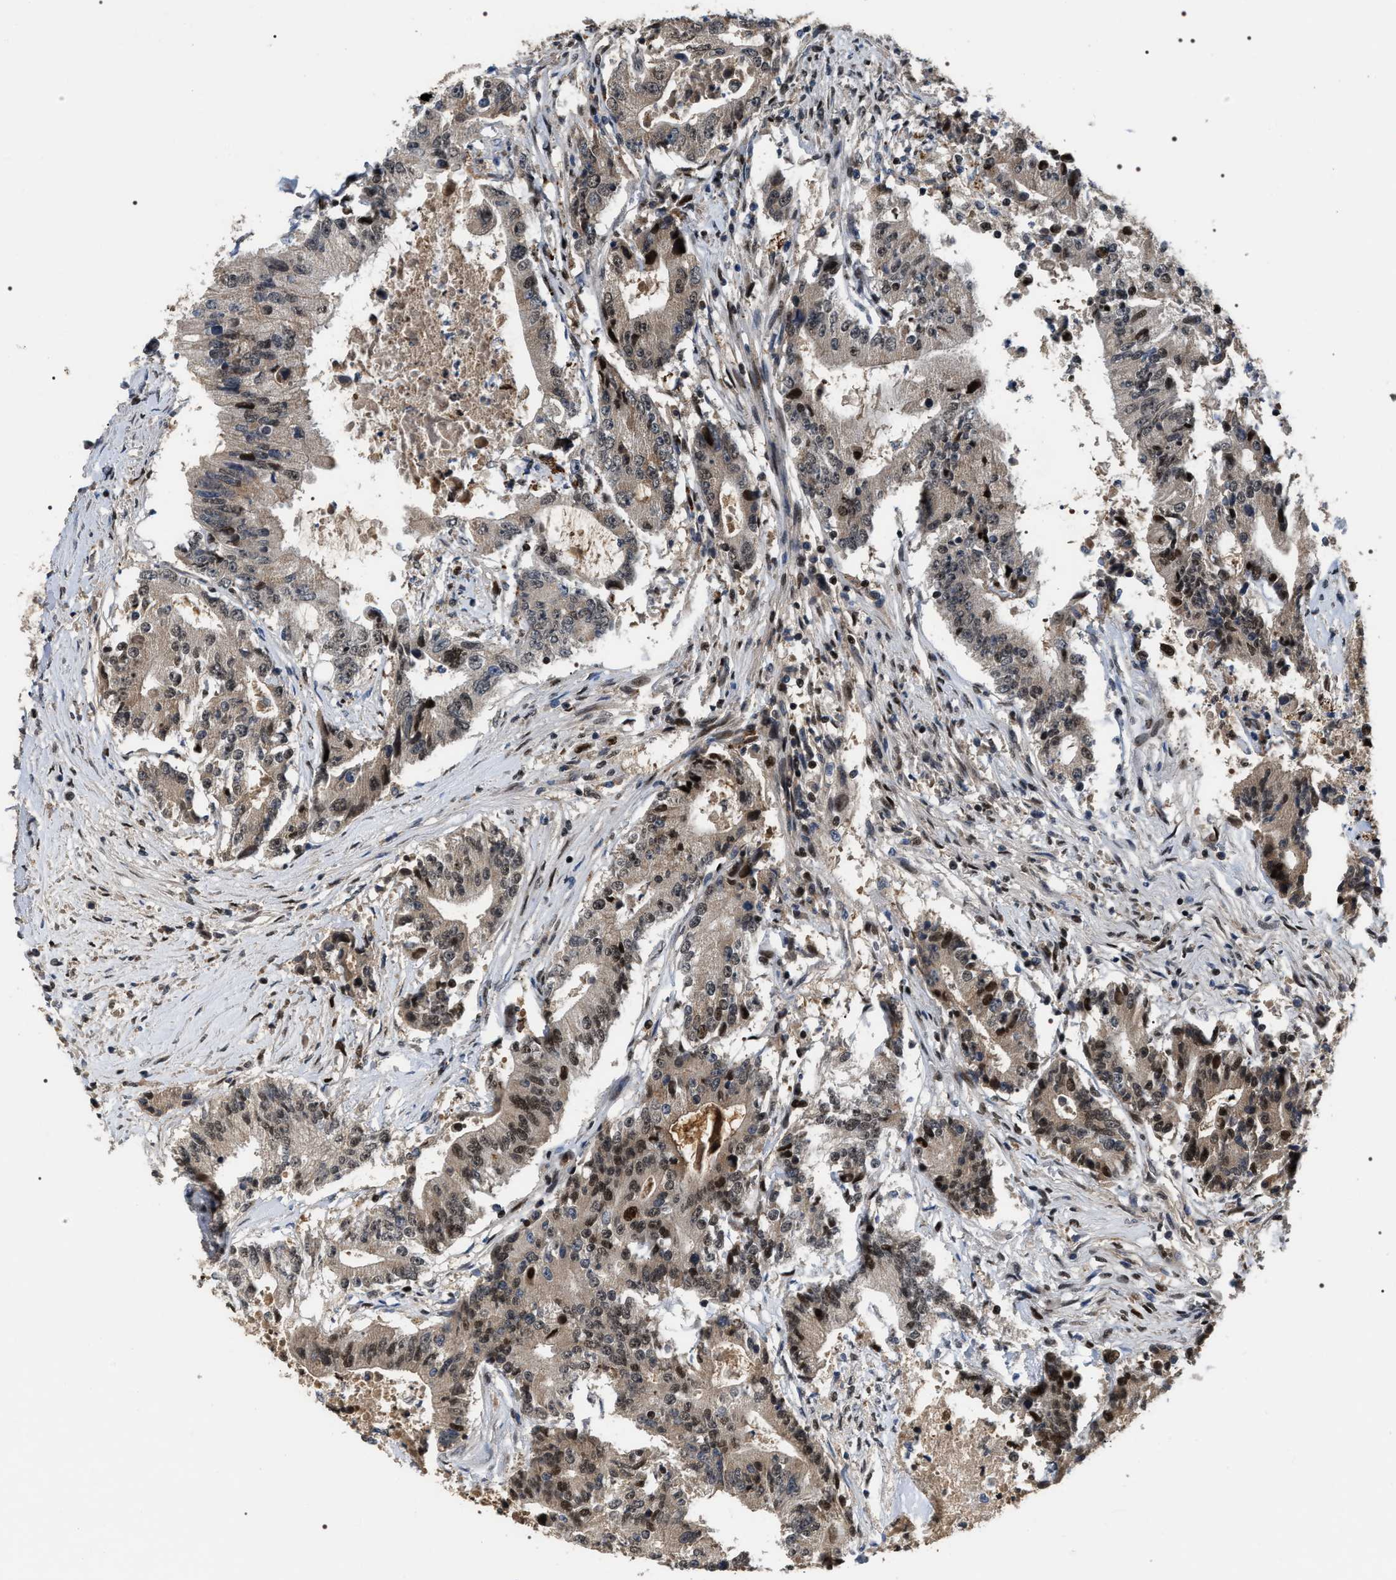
{"staining": {"intensity": "moderate", "quantity": ">75%", "location": "cytoplasmic/membranous,nuclear"}, "tissue": "colorectal cancer", "cell_type": "Tumor cells", "image_type": "cancer", "snomed": [{"axis": "morphology", "description": "Adenocarcinoma, NOS"}, {"axis": "topography", "description": "Colon"}], "caption": "Protein expression analysis of human colorectal adenocarcinoma reveals moderate cytoplasmic/membranous and nuclear positivity in about >75% of tumor cells.", "gene": "C7orf25", "patient": {"sex": "female", "age": 77}}